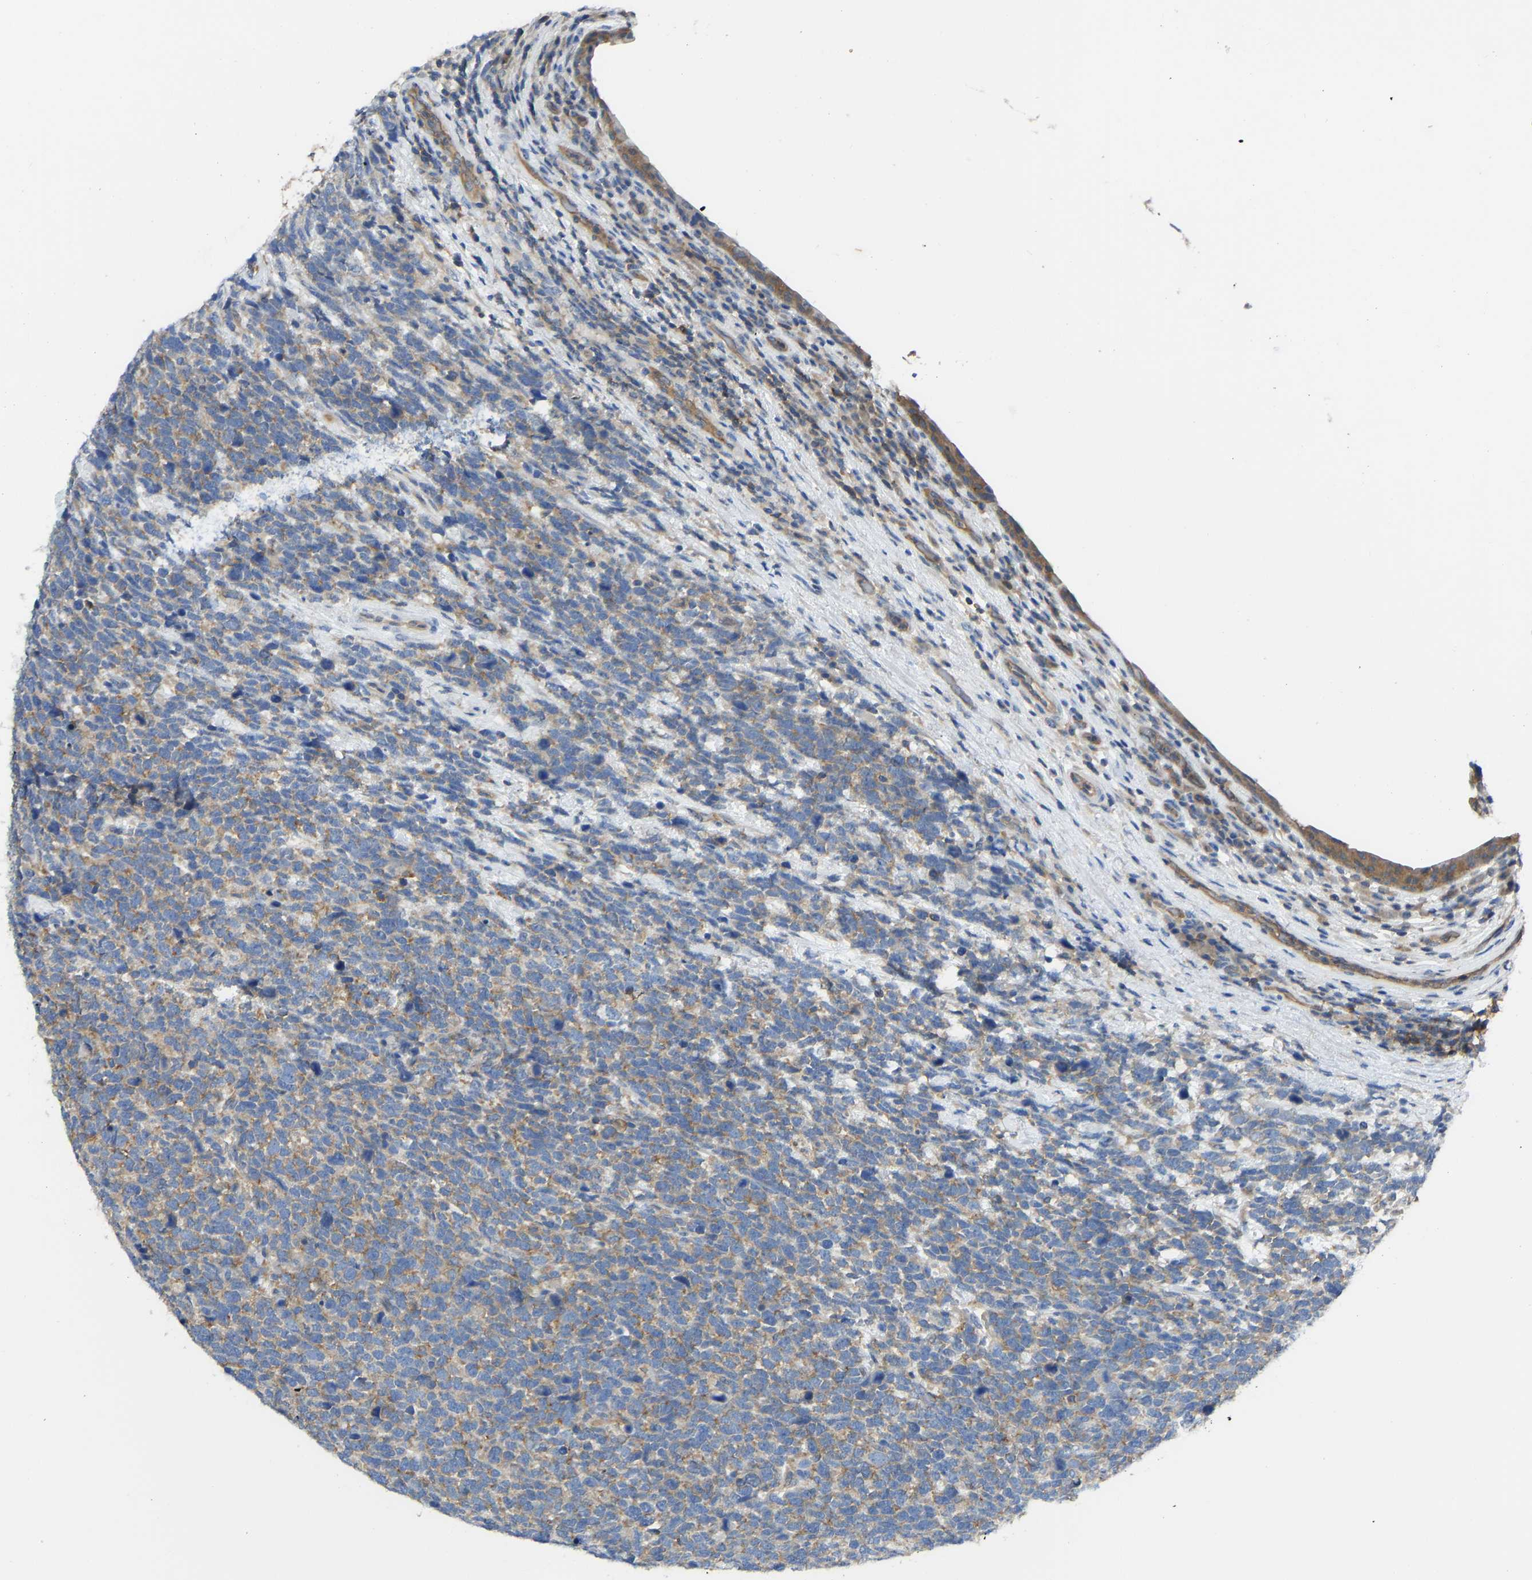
{"staining": {"intensity": "weak", "quantity": ">75%", "location": "cytoplasmic/membranous"}, "tissue": "urothelial cancer", "cell_type": "Tumor cells", "image_type": "cancer", "snomed": [{"axis": "morphology", "description": "Urothelial carcinoma, High grade"}, {"axis": "topography", "description": "Urinary bladder"}], "caption": "Urothelial cancer stained for a protein (brown) exhibits weak cytoplasmic/membranous positive expression in approximately >75% of tumor cells.", "gene": "PPP3CA", "patient": {"sex": "female", "age": 82}}